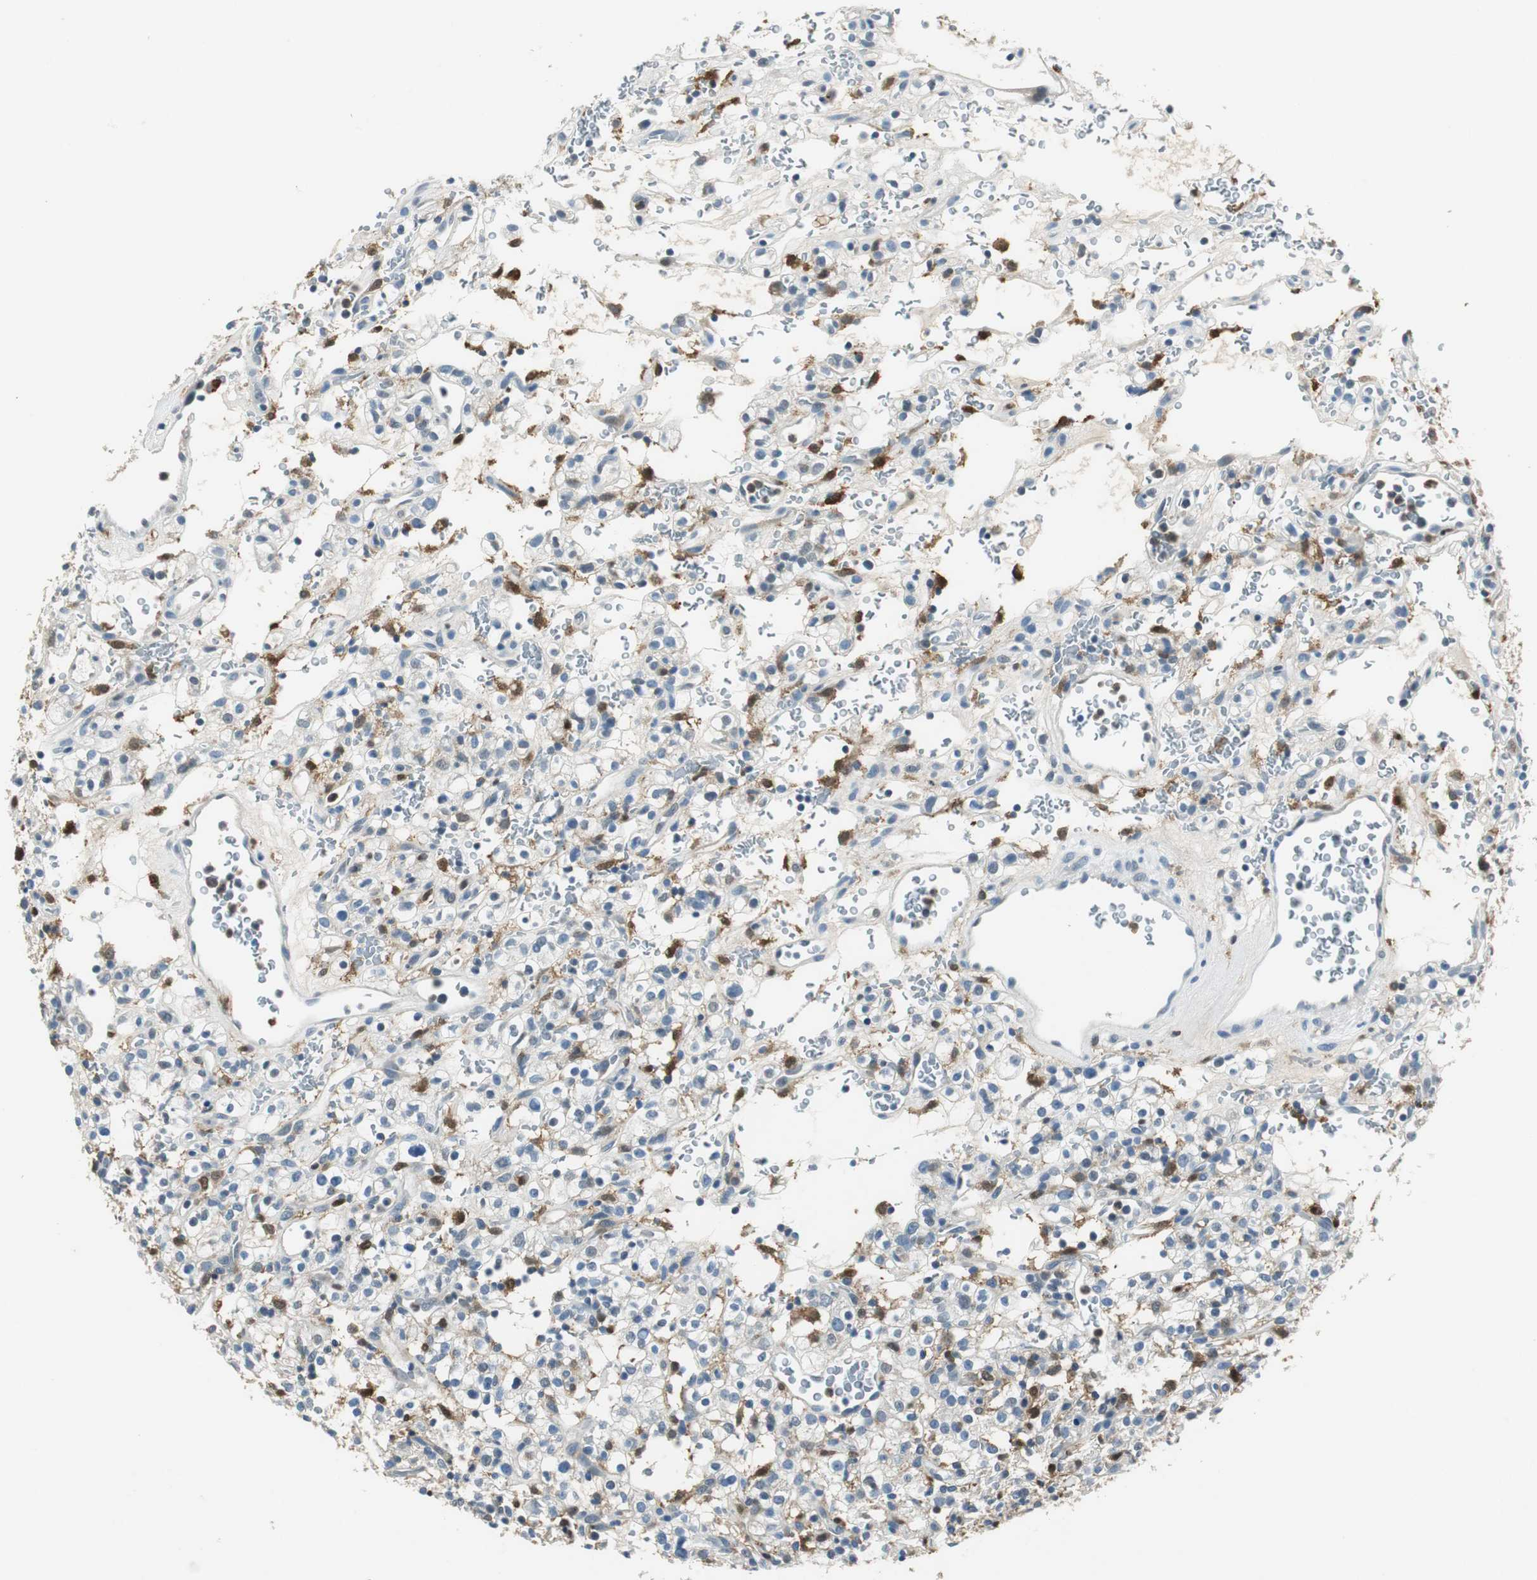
{"staining": {"intensity": "negative", "quantity": "none", "location": "none"}, "tissue": "renal cancer", "cell_type": "Tumor cells", "image_type": "cancer", "snomed": [{"axis": "morphology", "description": "Normal tissue, NOS"}, {"axis": "morphology", "description": "Adenocarcinoma, NOS"}, {"axis": "topography", "description": "Kidney"}], "caption": "Immunohistochemistry (IHC) micrograph of neoplastic tissue: human renal cancer (adenocarcinoma) stained with DAB (3,3'-diaminobenzidine) displays no significant protein positivity in tumor cells.", "gene": "ME1", "patient": {"sex": "female", "age": 72}}